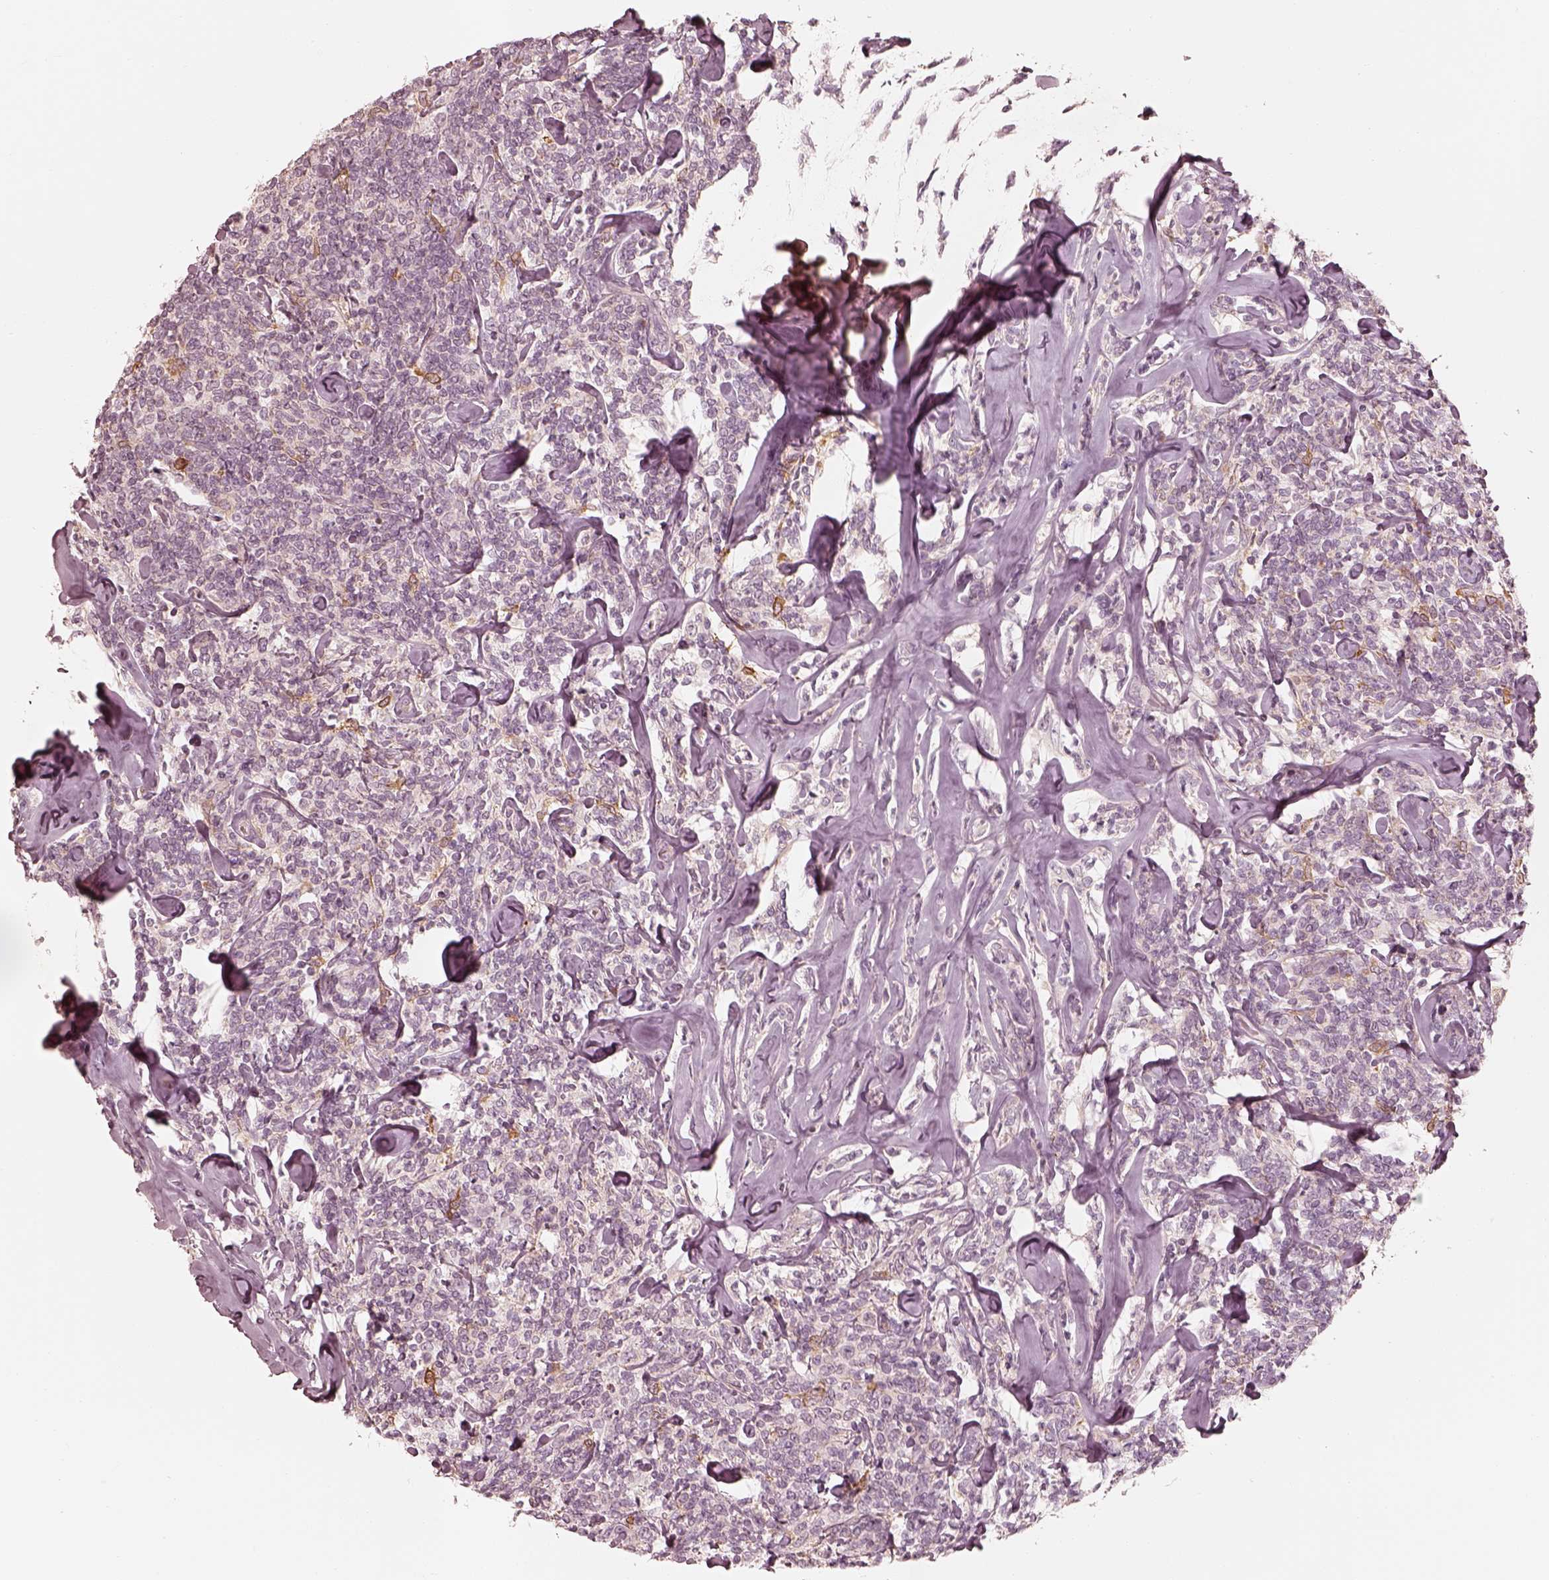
{"staining": {"intensity": "negative", "quantity": "none", "location": "none"}, "tissue": "lymphoma", "cell_type": "Tumor cells", "image_type": "cancer", "snomed": [{"axis": "morphology", "description": "Malignant lymphoma, non-Hodgkin's type, Low grade"}, {"axis": "topography", "description": "Lymph node"}], "caption": "This is an immunohistochemistry histopathology image of lymphoma. There is no positivity in tumor cells.", "gene": "WLS", "patient": {"sex": "female", "age": 56}}